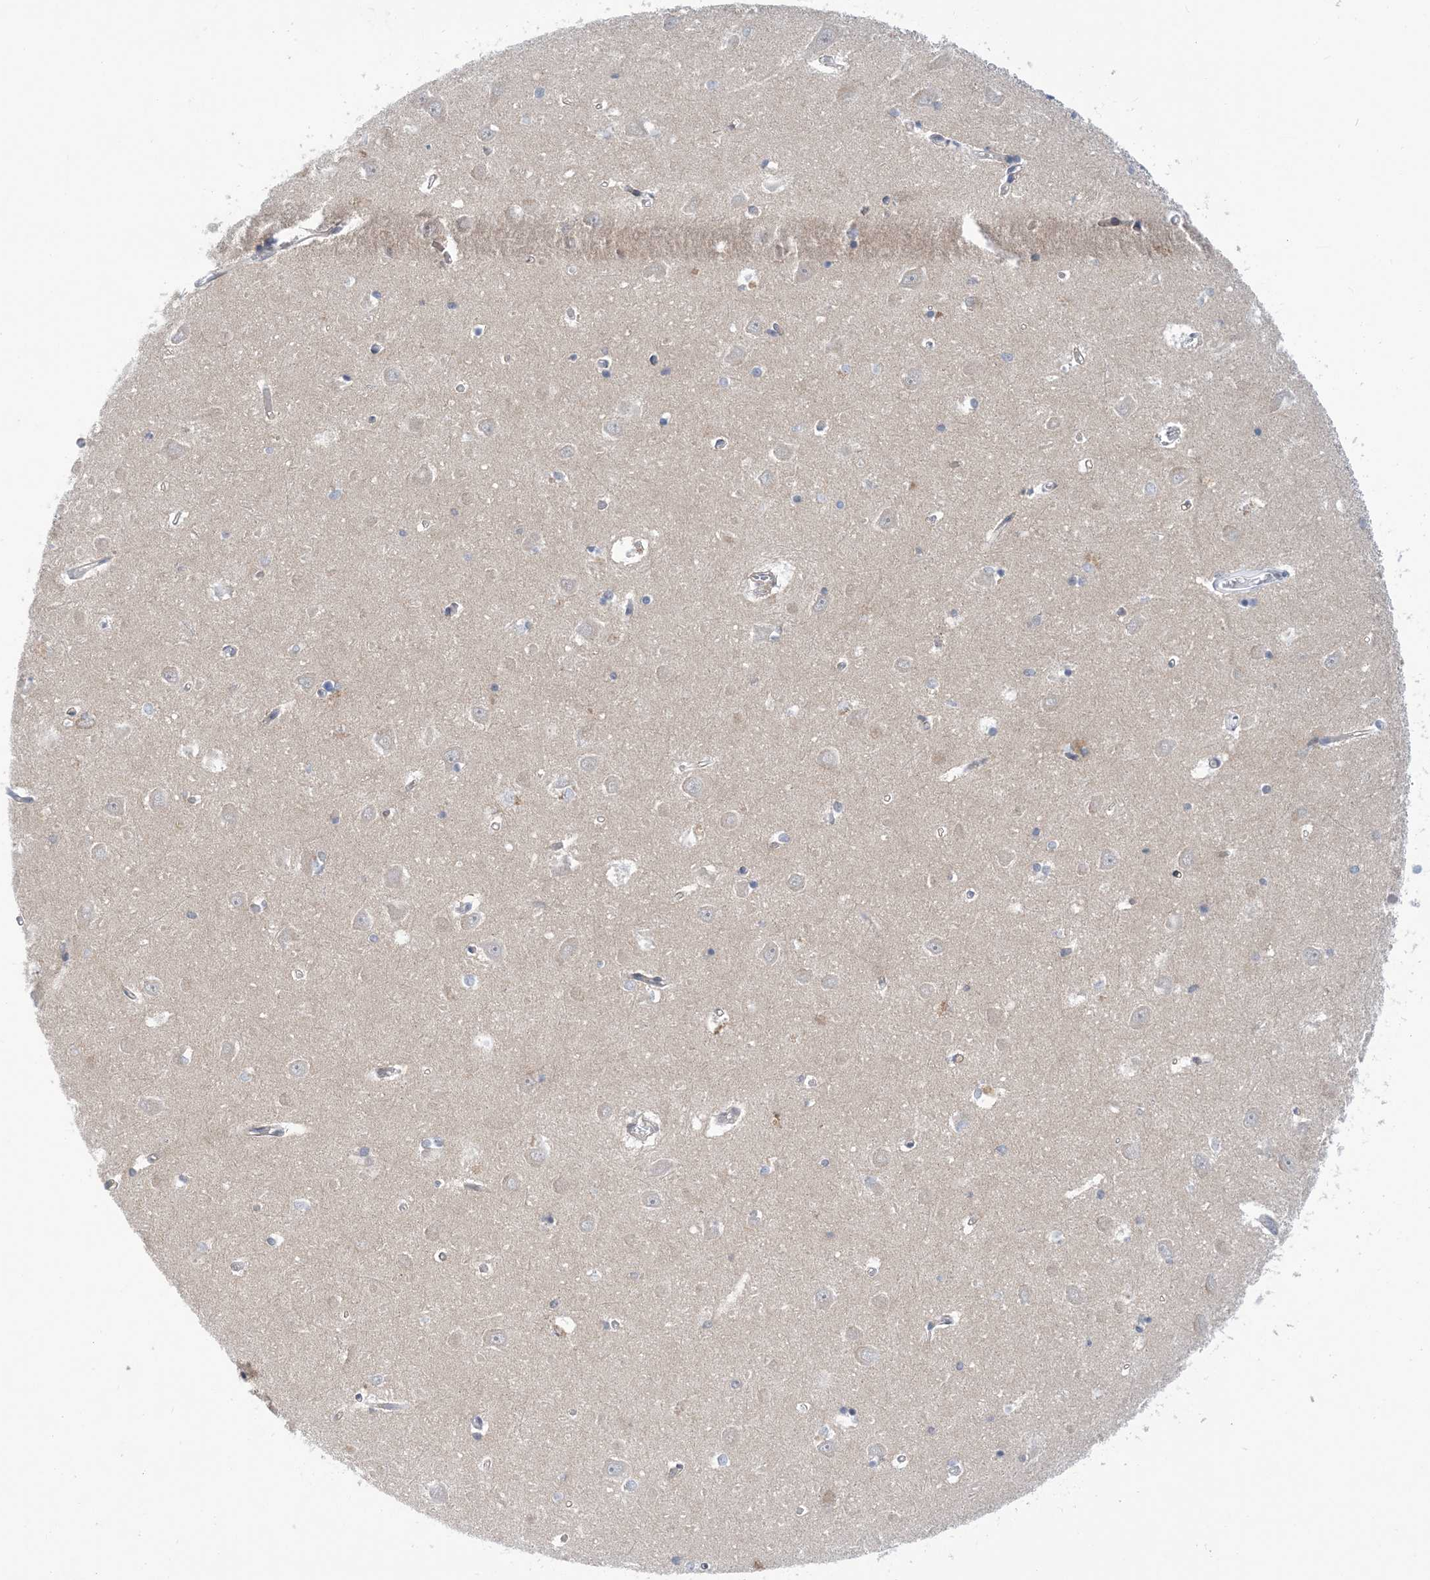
{"staining": {"intensity": "negative", "quantity": "none", "location": "none"}, "tissue": "hippocampus", "cell_type": "Glial cells", "image_type": "normal", "snomed": [{"axis": "morphology", "description": "Normal tissue, NOS"}, {"axis": "topography", "description": "Hippocampus"}], "caption": "IHC image of benign human hippocampus stained for a protein (brown), which demonstrates no positivity in glial cells. The staining was performed using DAB to visualize the protein expression in brown, while the nuclei were stained in blue with hematoxylin (Magnification: 20x).", "gene": "EHBP1", "patient": {"sex": "male", "age": 70}}